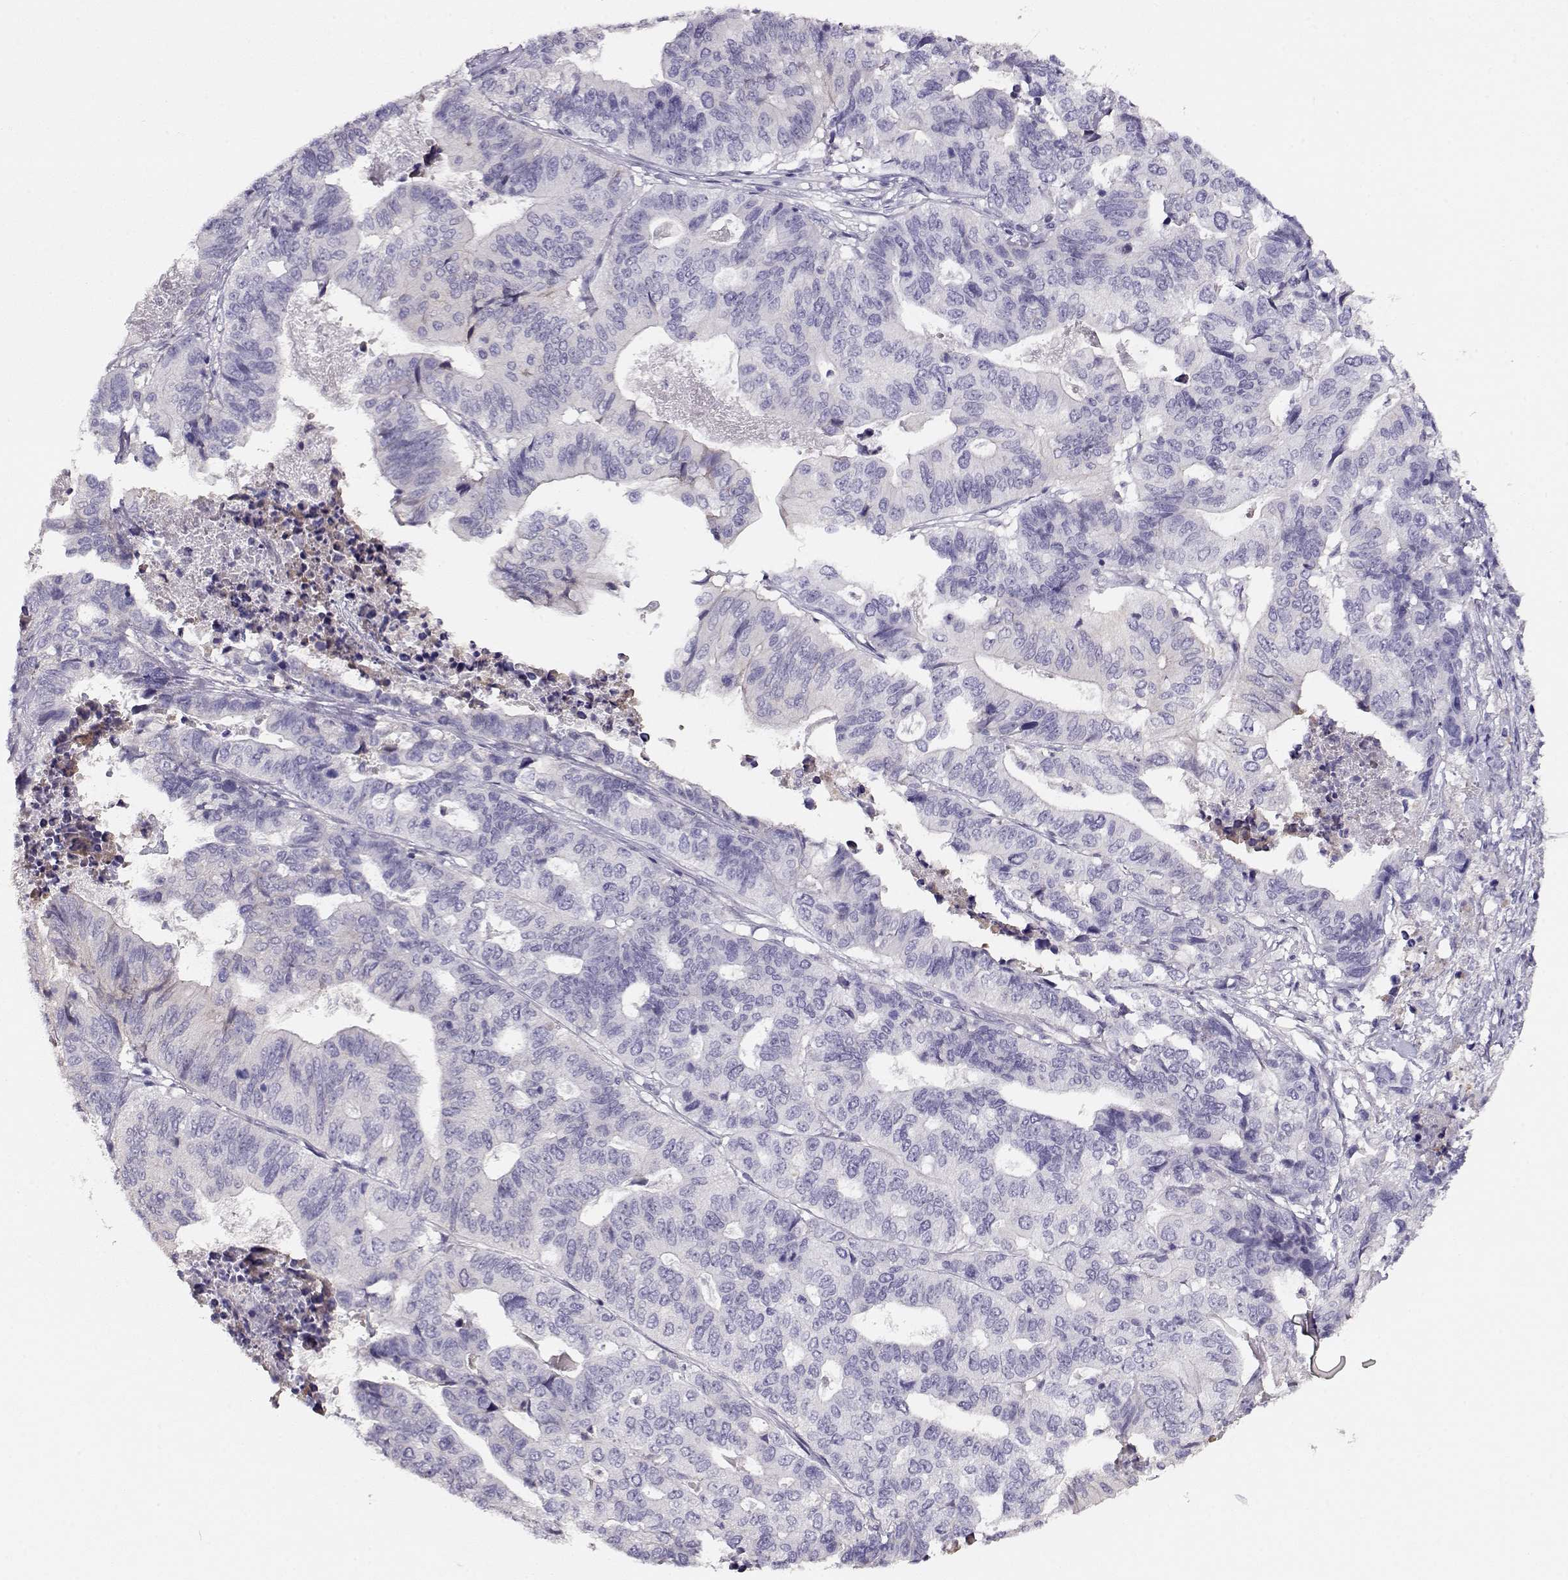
{"staining": {"intensity": "negative", "quantity": "none", "location": "none"}, "tissue": "stomach cancer", "cell_type": "Tumor cells", "image_type": "cancer", "snomed": [{"axis": "morphology", "description": "Adenocarcinoma, NOS"}, {"axis": "topography", "description": "Stomach, upper"}], "caption": "The micrograph reveals no staining of tumor cells in stomach adenocarcinoma.", "gene": "NDRG4", "patient": {"sex": "female", "age": 67}}